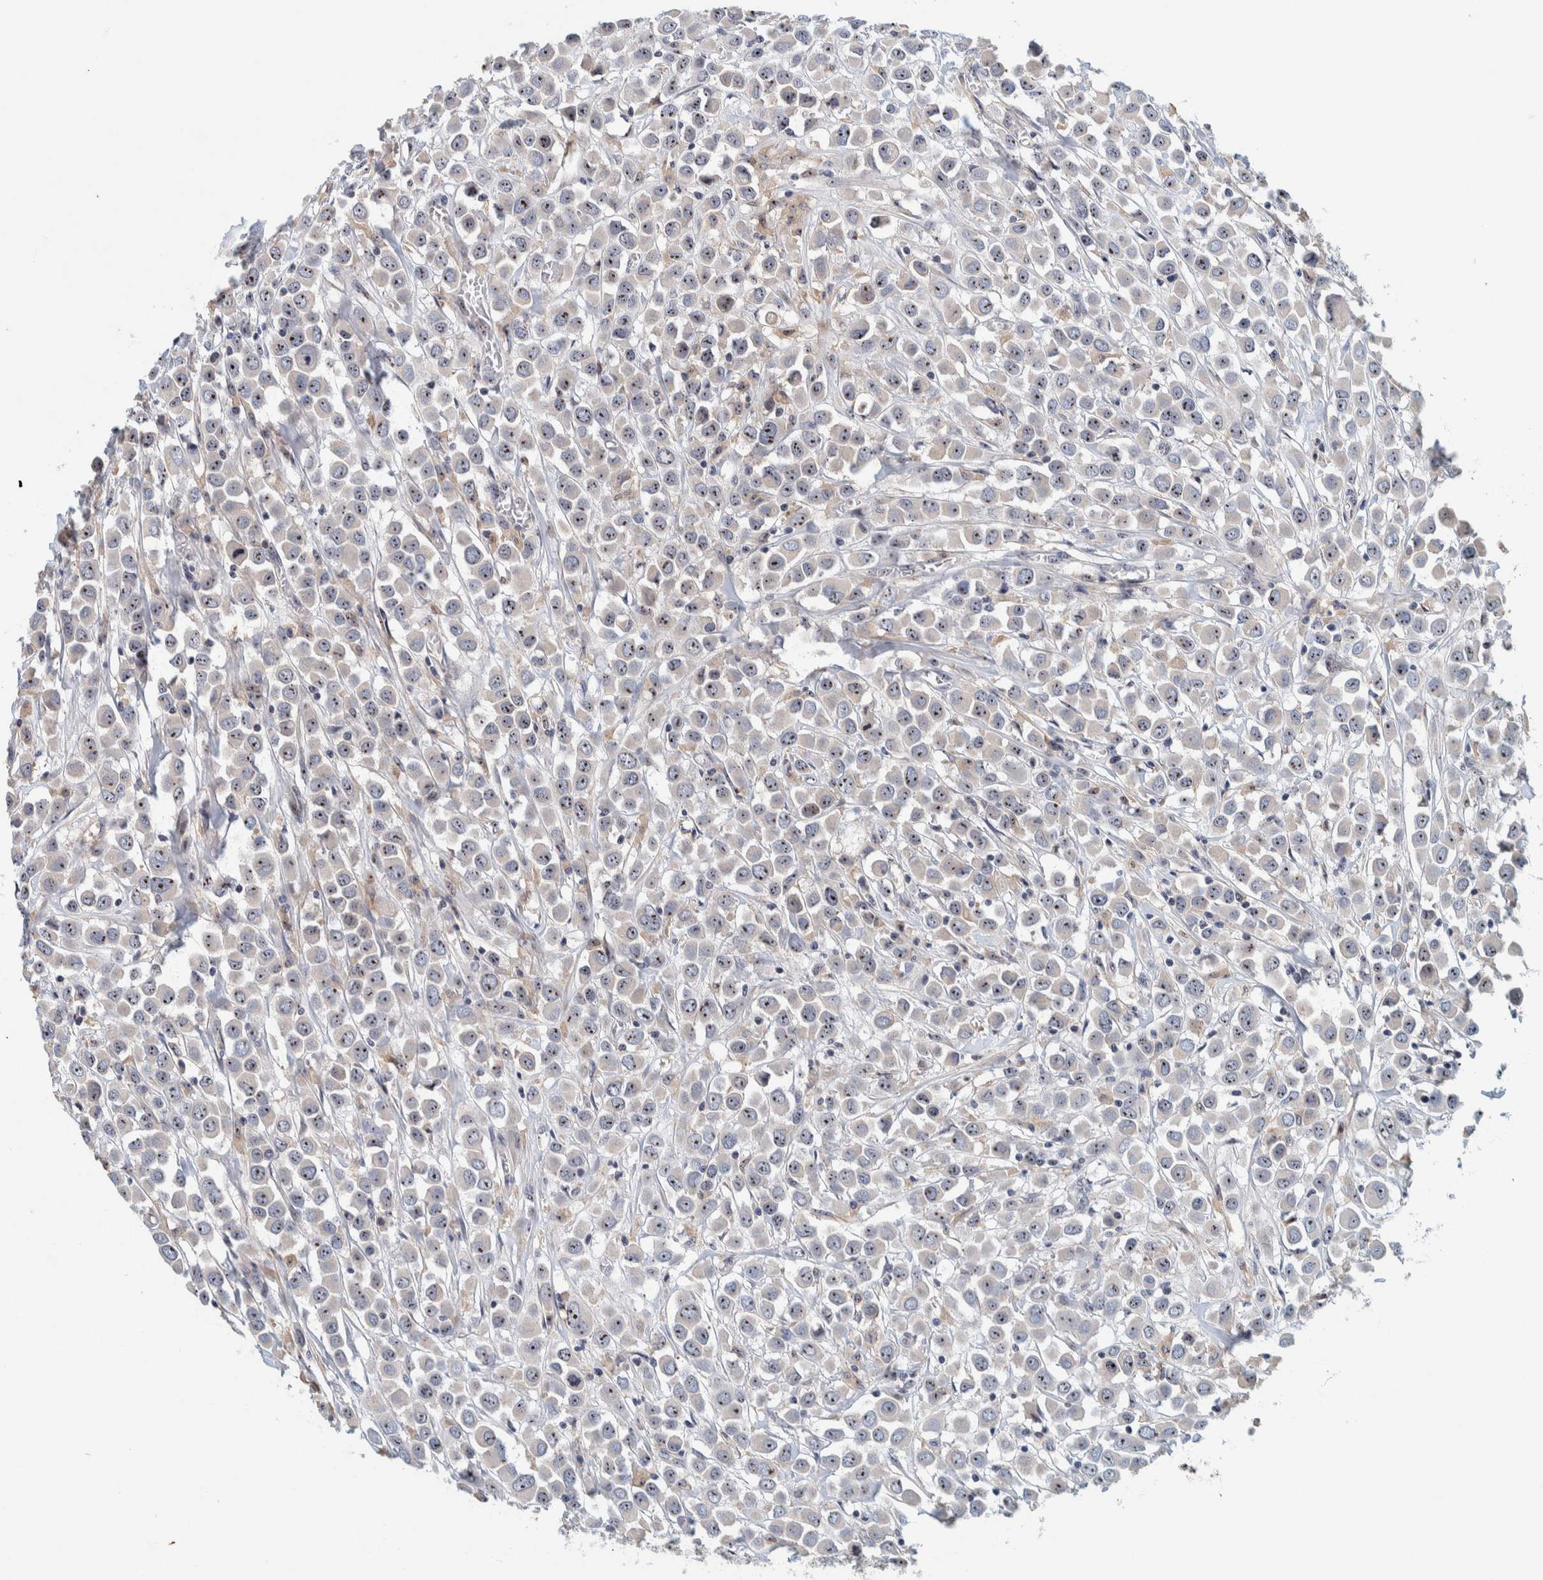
{"staining": {"intensity": "strong", "quantity": ">75%", "location": "nuclear"}, "tissue": "breast cancer", "cell_type": "Tumor cells", "image_type": "cancer", "snomed": [{"axis": "morphology", "description": "Duct carcinoma"}, {"axis": "topography", "description": "Breast"}], "caption": "A photomicrograph of human breast cancer stained for a protein shows strong nuclear brown staining in tumor cells. (brown staining indicates protein expression, while blue staining denotes nuclei).", "gene": "NOL11", "patient": {"sex": "female", "age": 61}}